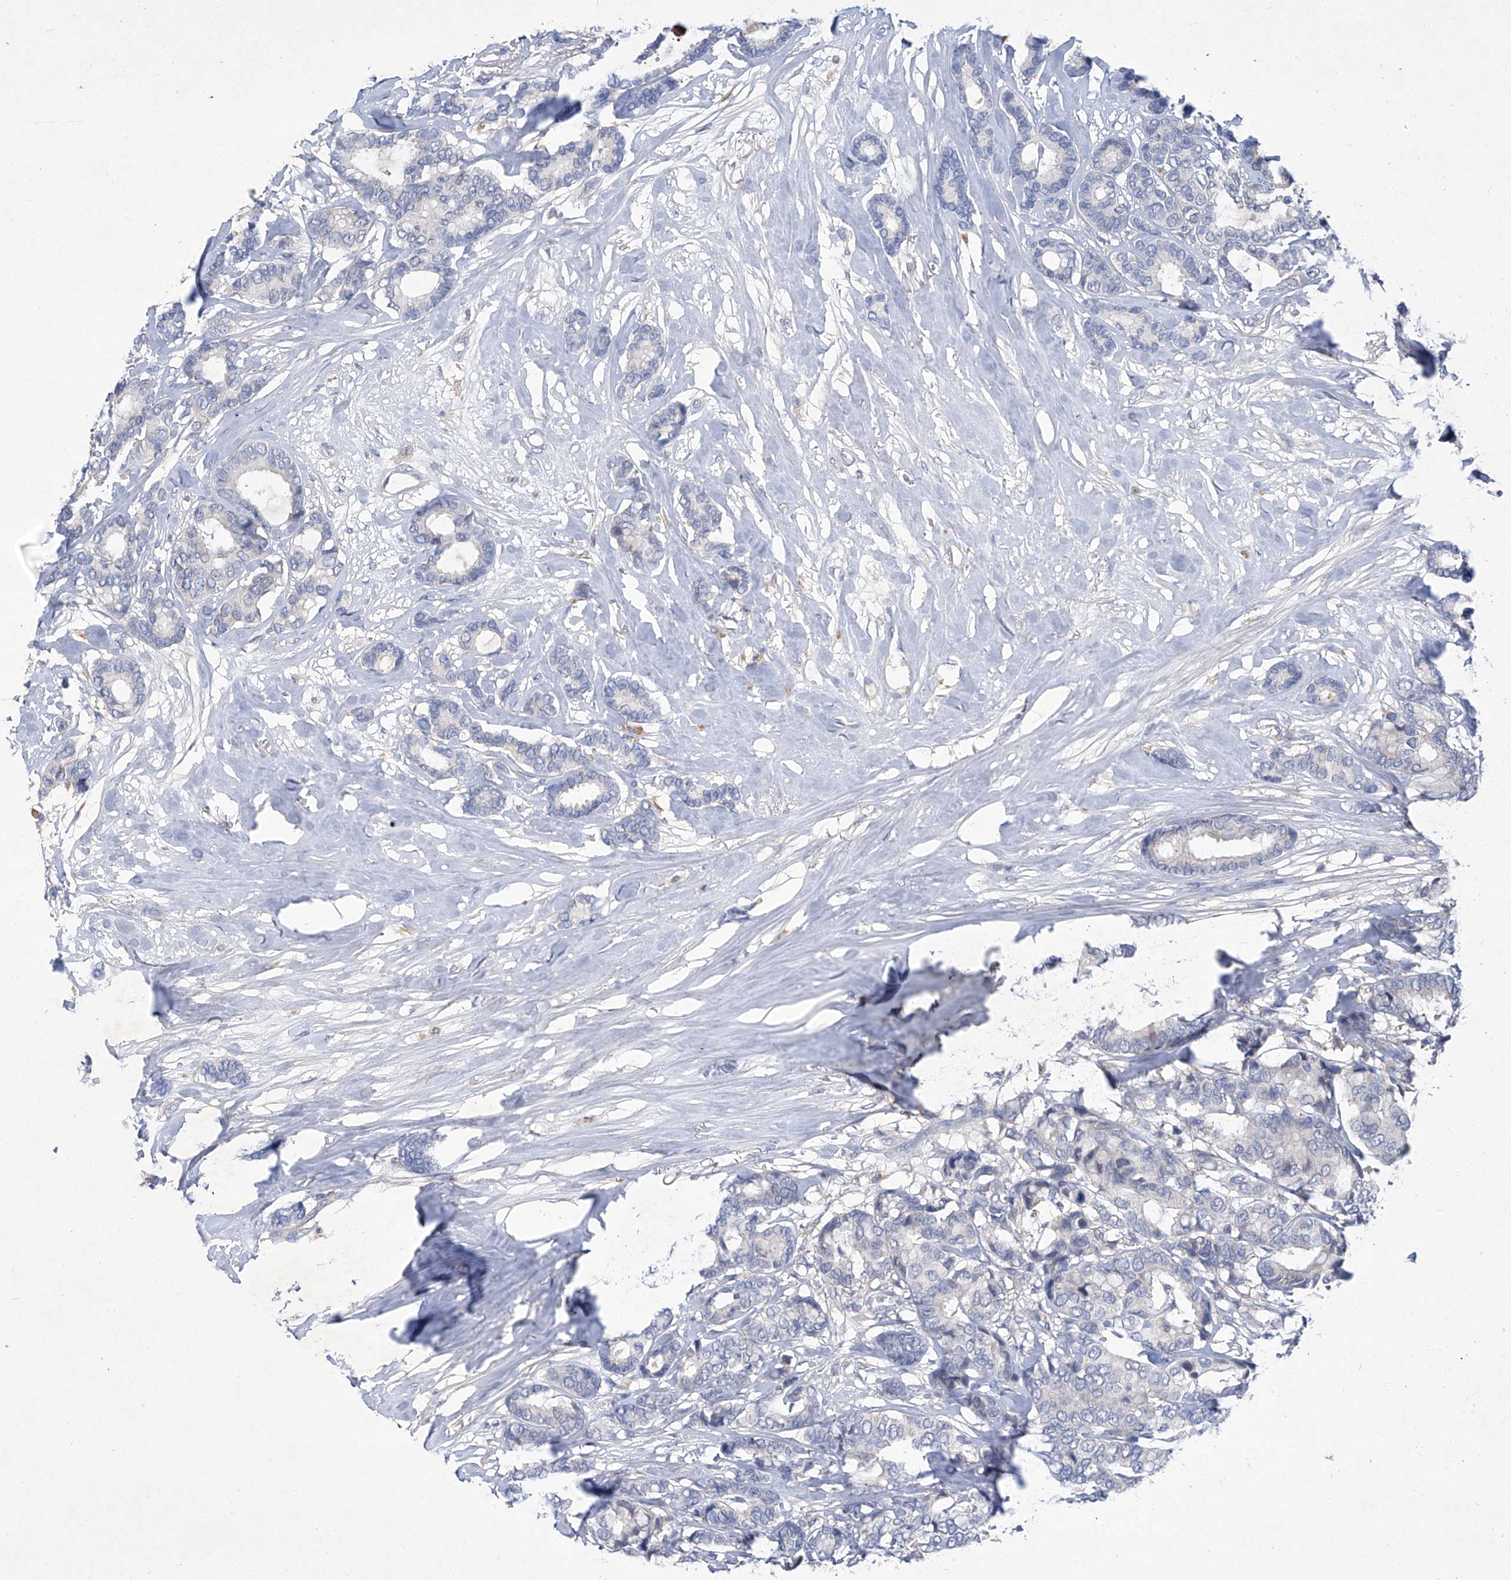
{"staining": {"intensity": "negative", "quantity": "none", "location": "none"}, "tissue": "breast cancer", "cell_type": "Tumor cells", "image_type": "cancer", "snomed": [{"axis": "morphology", "description": "Duct carcinoma"}, {"axis": "topography", "description": "Breast"}], "caption": "There is no significant staining in tumor cells of breast intraductal carcinoma.", "gene": "SBK2", "patient": {"sex": "female", "age": 87}}